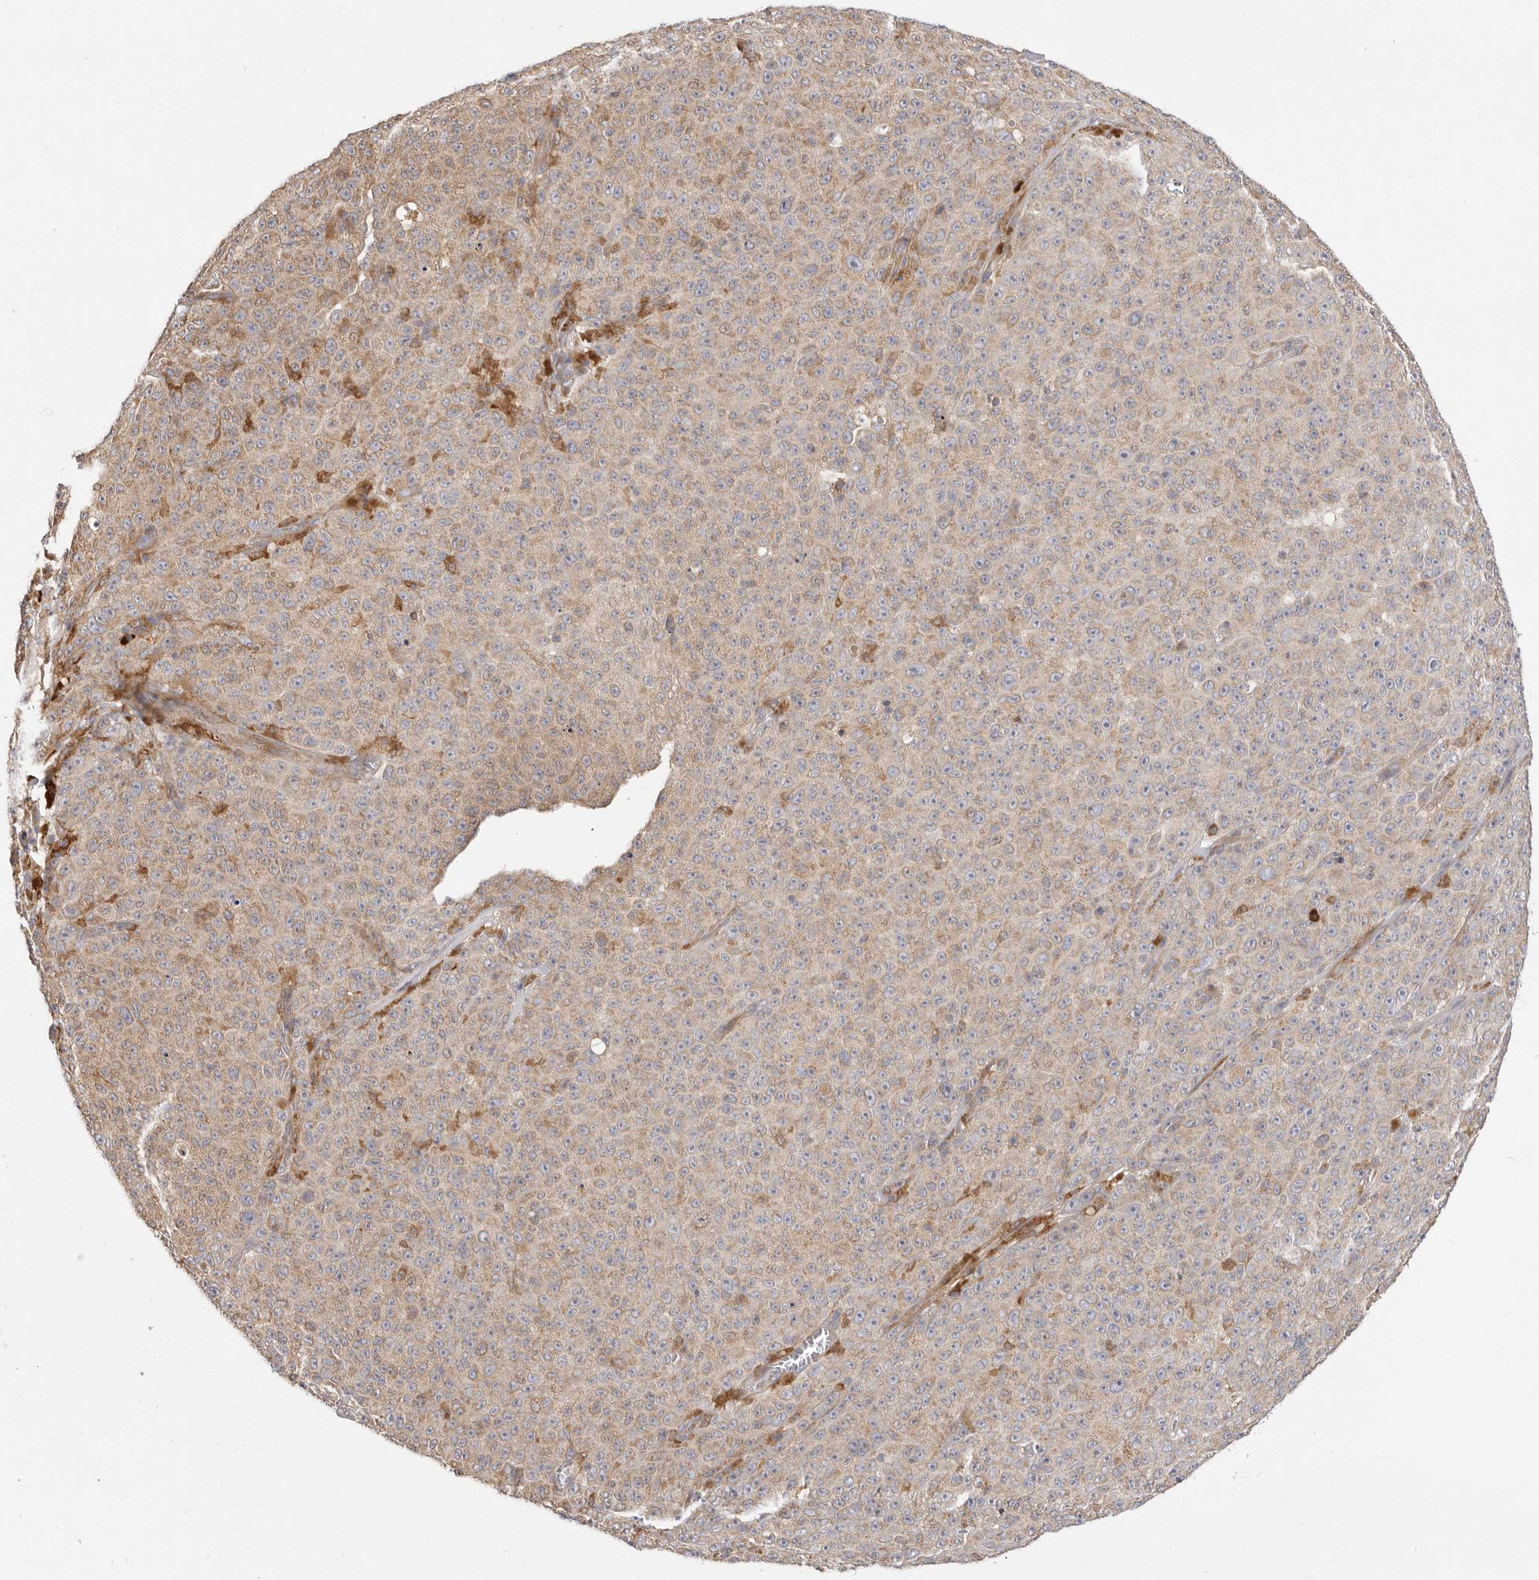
{"staining": {"intensity": "weak", "quantity": ">75%", "location": "cytoplasmic/membranous"}, "tissue": "melanoma", "cell_type": "Tumor cells", "image_type": "cancer", "snomed": [{"axis": "morphology", "description": "Malignant melanoma, NOS"}, {"axis": "topography", "description": "Skin"}], "caption": "Immunohistochemistry of human malignant melanoma reveals low levels of weak cytoplasmic/membranous positivity in about >75% of tumor cells.", "gene": "USH1C", "patient": {"sex": "female", "age": 82}}